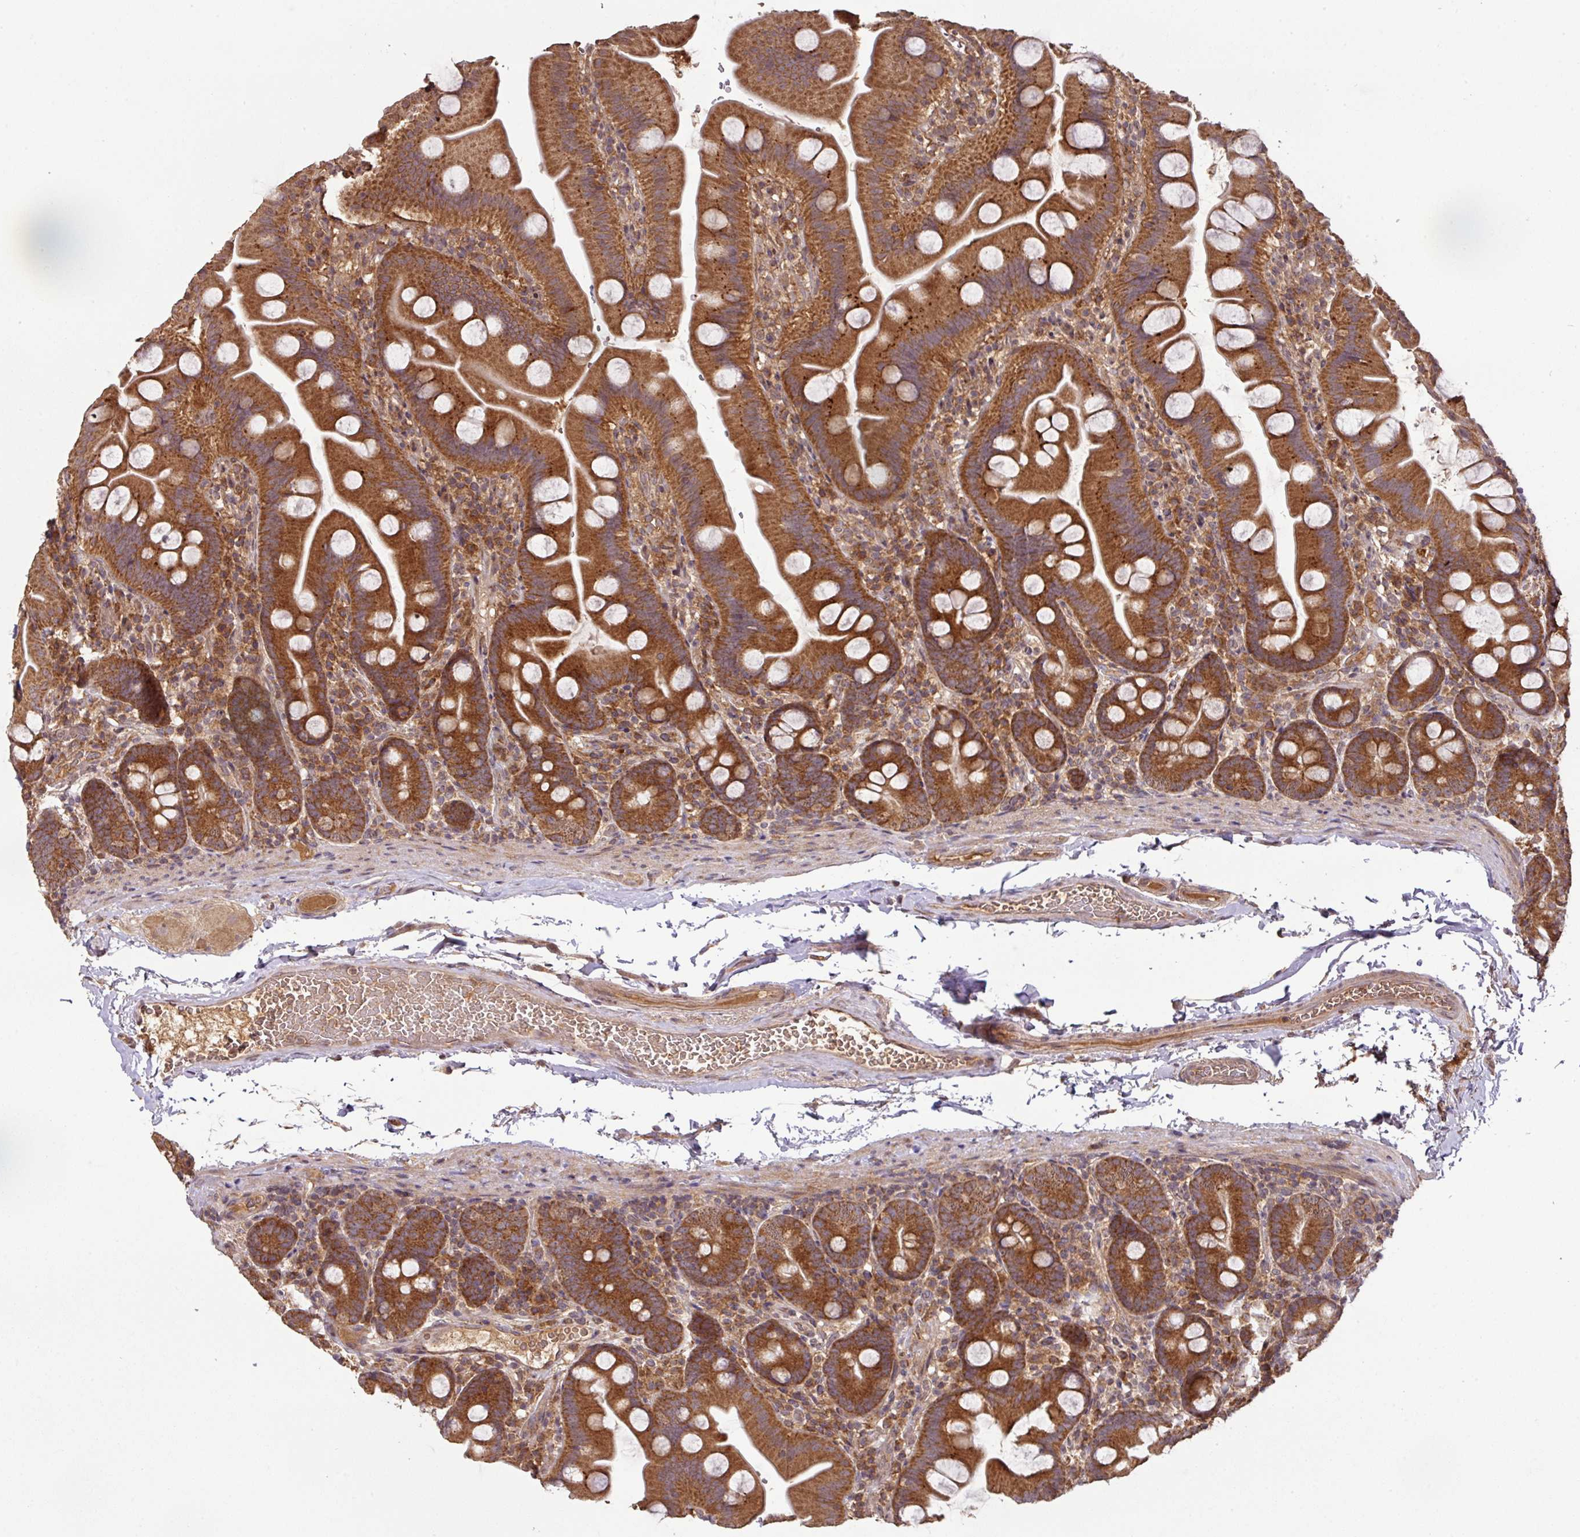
{"staining": {"intensity": "strong", "quantity": ">75%", "location": "cytoplasmic/membranous"}, "tissue": "small intestine", "cell_type": "Glandular cells", "image_type": "normal", "snomed": [{"axis": "morphology", "description": "Normal tissue, NOS"}, {"axis": "topography", "description": "Small intestine"}], "caption": "Immunohistochemical staining of unremarkable small intestine demonstrates >75% levels of strong cytoplasmic/membranous protein expression in approximately >75% of glandular cells.", "gene": "MRRF", "patient": {"sex": "female", "age": 68}}